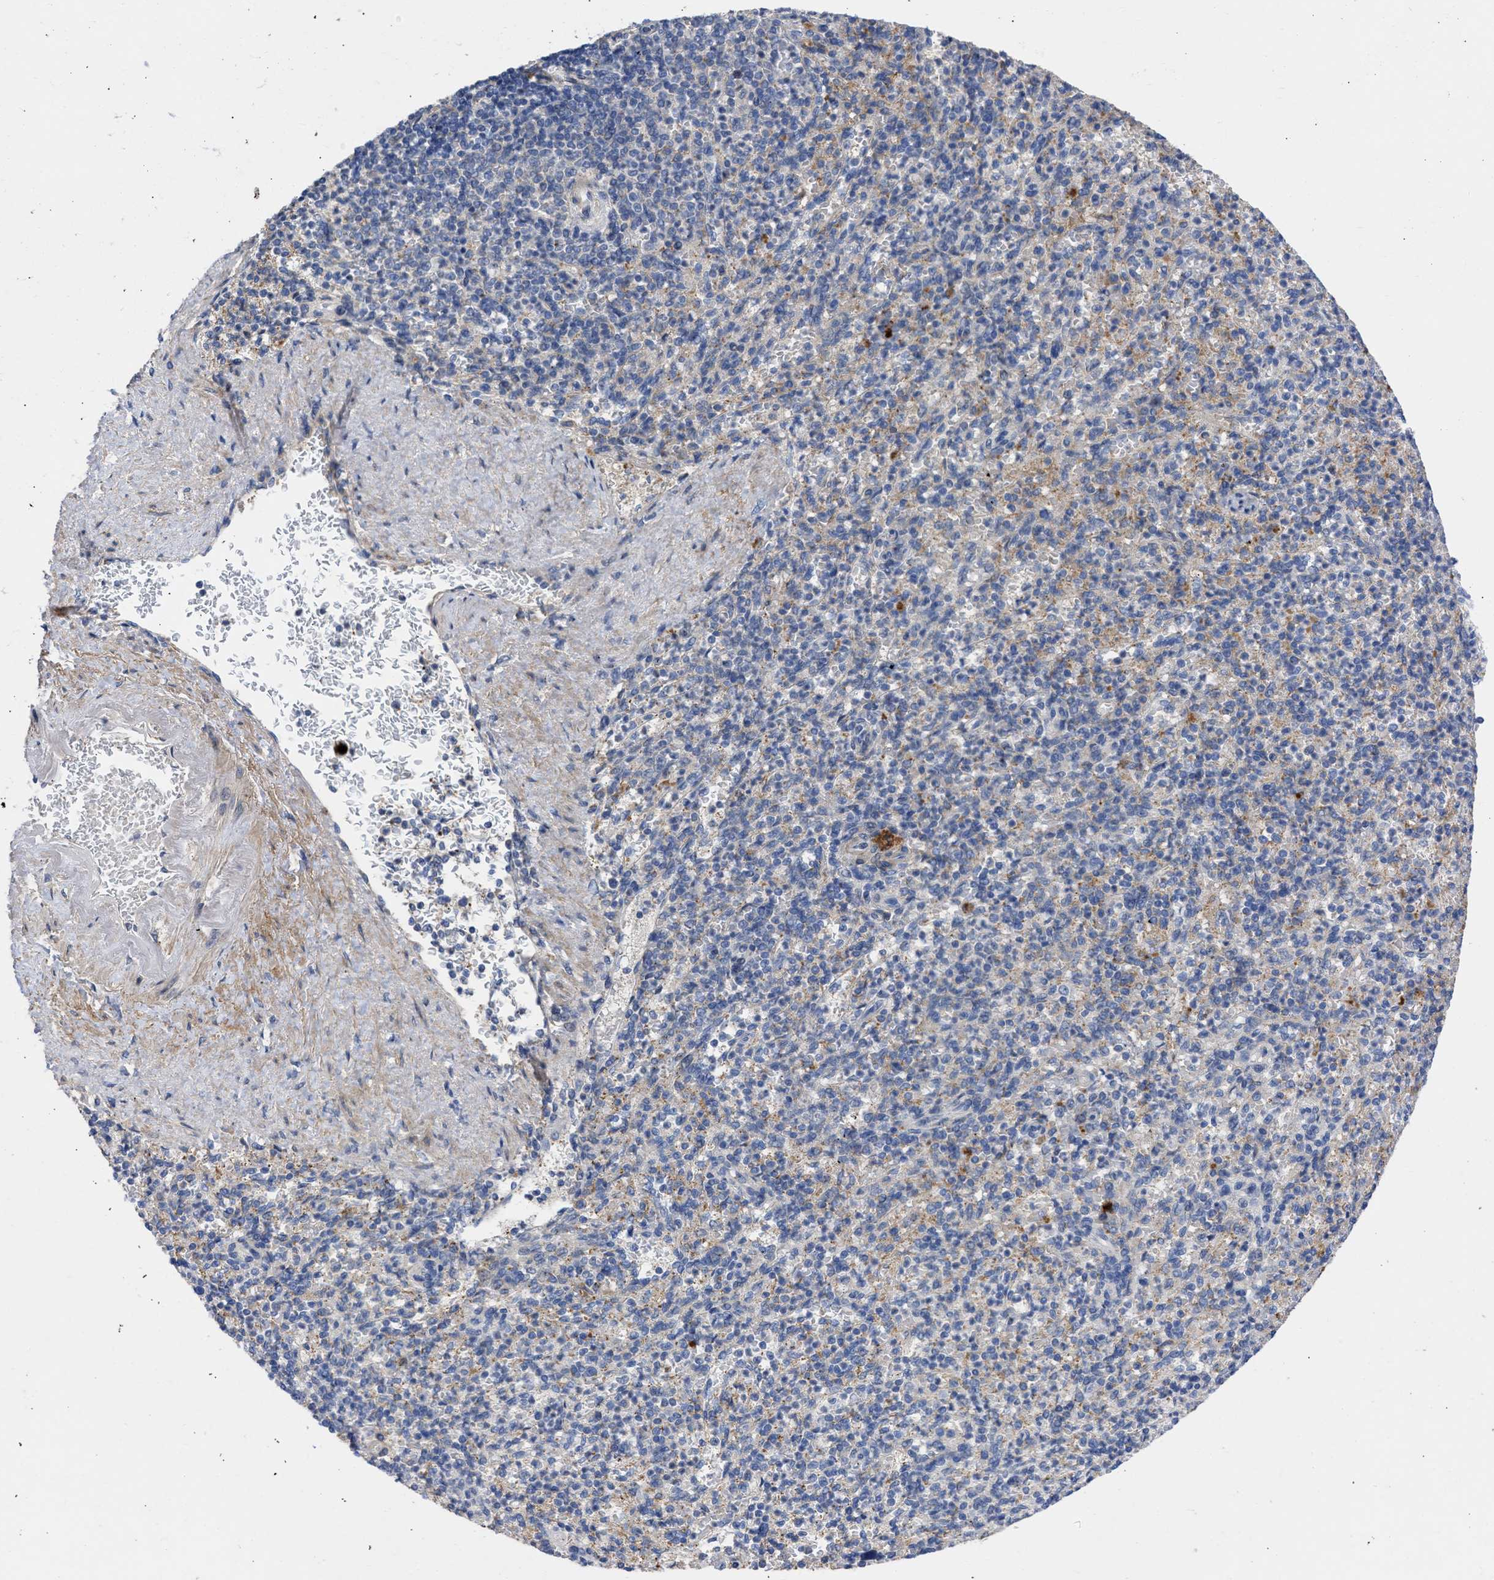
{"staining": {"intensity": "weak", "quantity": "<25%", "location": "cytoplasmic/membranous"}, "tissue": "spleen", "cell_type": "Cells in red pulp", "image_type": "normal", "snomed": [{"axis": "morphology", "description": "Normal tissue, NOS"}, {"axis": "topography", "description": "Spleen"}], "caption": "This is a image of immunohistochemistry (IHC) staining of normal spleen, which shows no expression in cells in red pulp. The staining is performed using DAB (3,3'-diaminobenzidine) brown chromogen with nuclei counter-stained in using hematoxylin.", "gene": "ARHGEF4", "patient": {"sex": "female", "age": 74}}